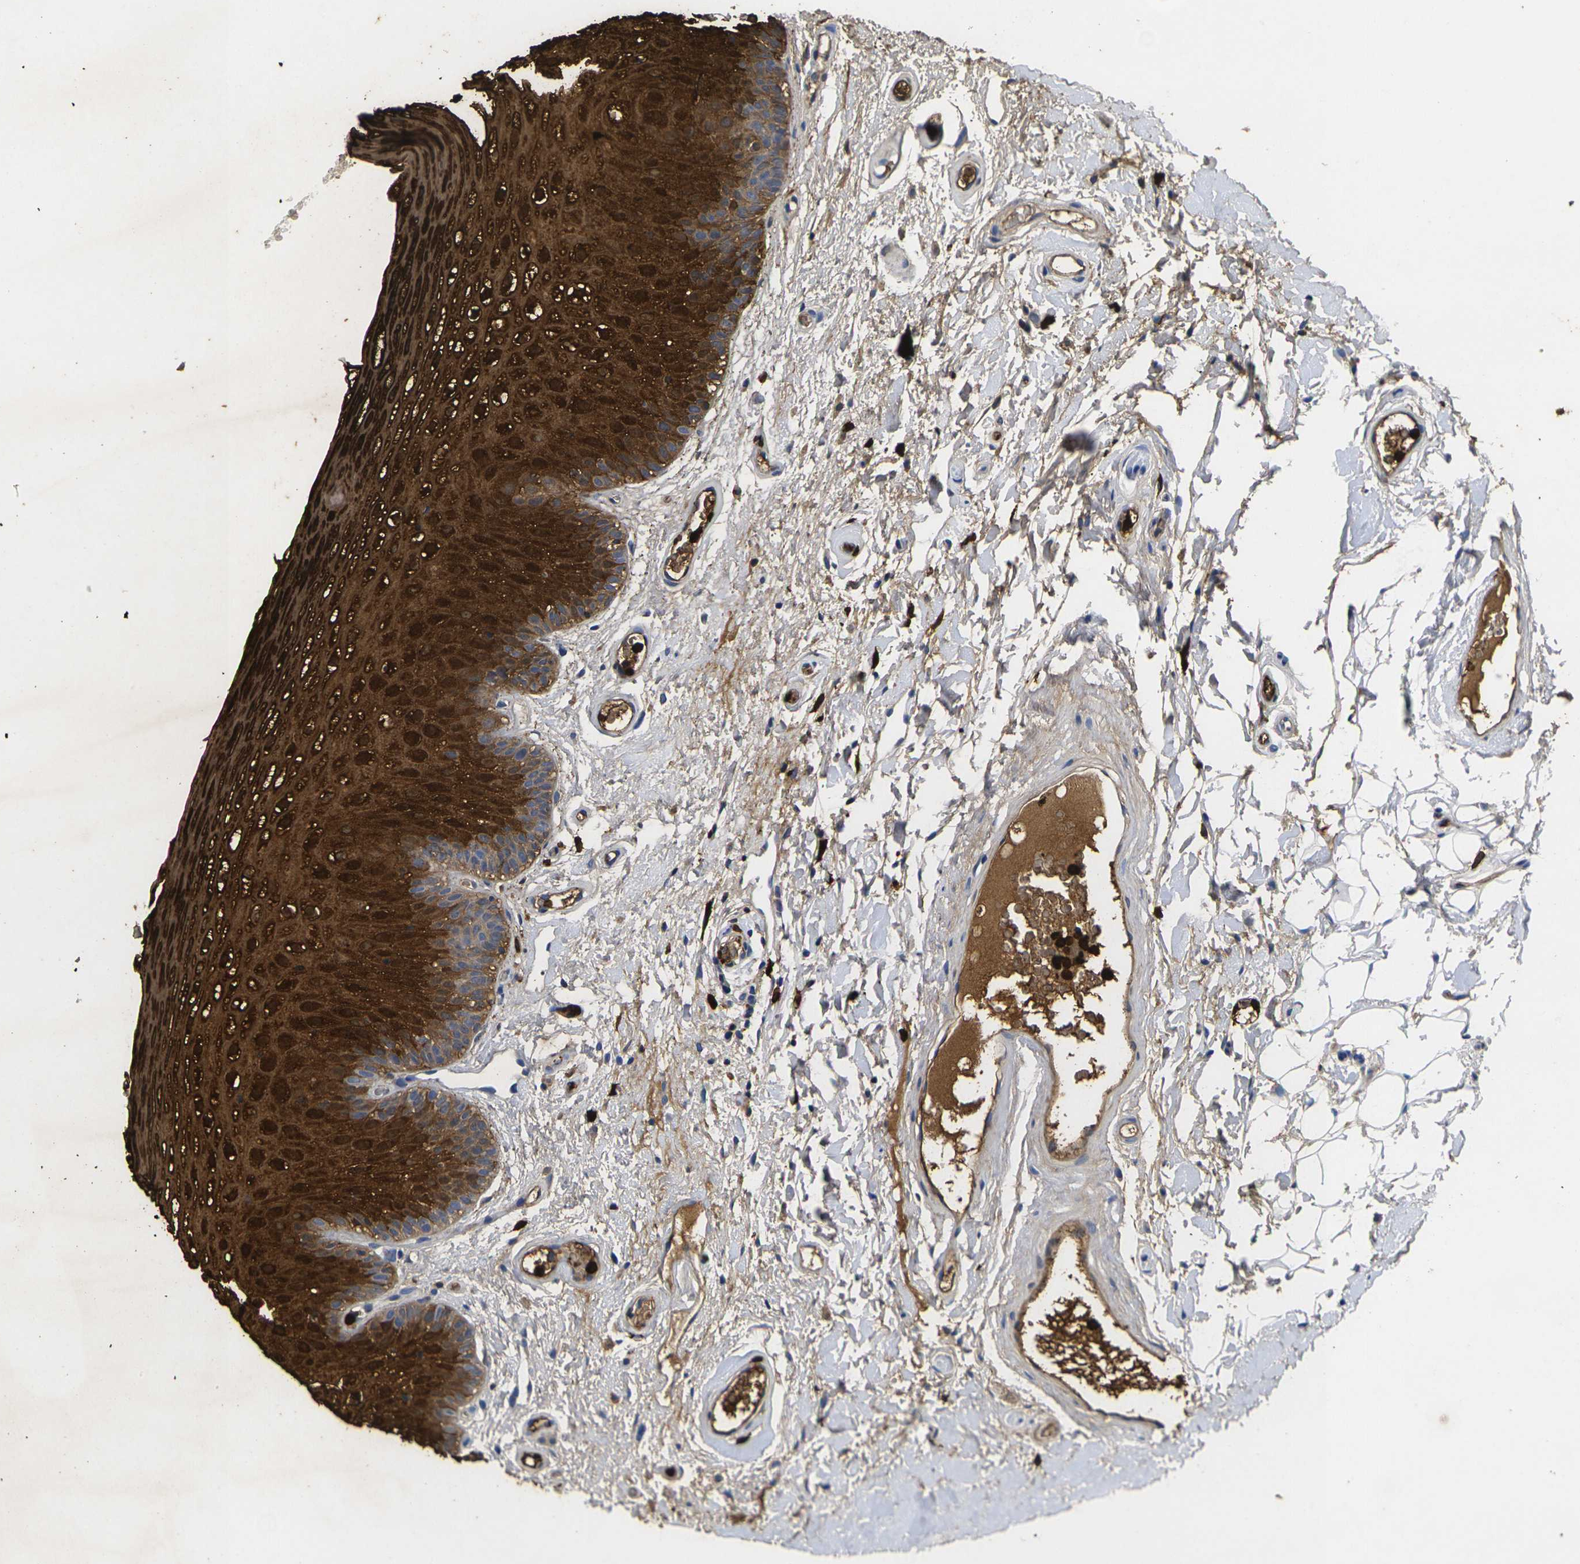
{"staining": {"intensity": "strong", "quantity": ">75%", "location": "cytoplasmic/membranous,nuclear"}, "tissue": "oral mucosa", "cell_type": "Squamous epithelial cells", "image_type": "normal", "snomed": [{"axis": "morphology", "description": "Normal tissue, NOS"}, {"axis": "morphology", "description": "Squamous cell carcinoma, NOS"}, {"axis": "topography", "description": "Skeletal muscle"}, {"axis": "topography", "description": "Oral tissue"}], "caption": "This image demonstrates immunohistochemistry staining of unremarkable oral mucosa, with high strong cytoplasmic/membranous,nuclear expression in approximately >75% of squamous epithelial cells.", "gene": "S100A9", "patient": {"sex": "male", "age": 71}}